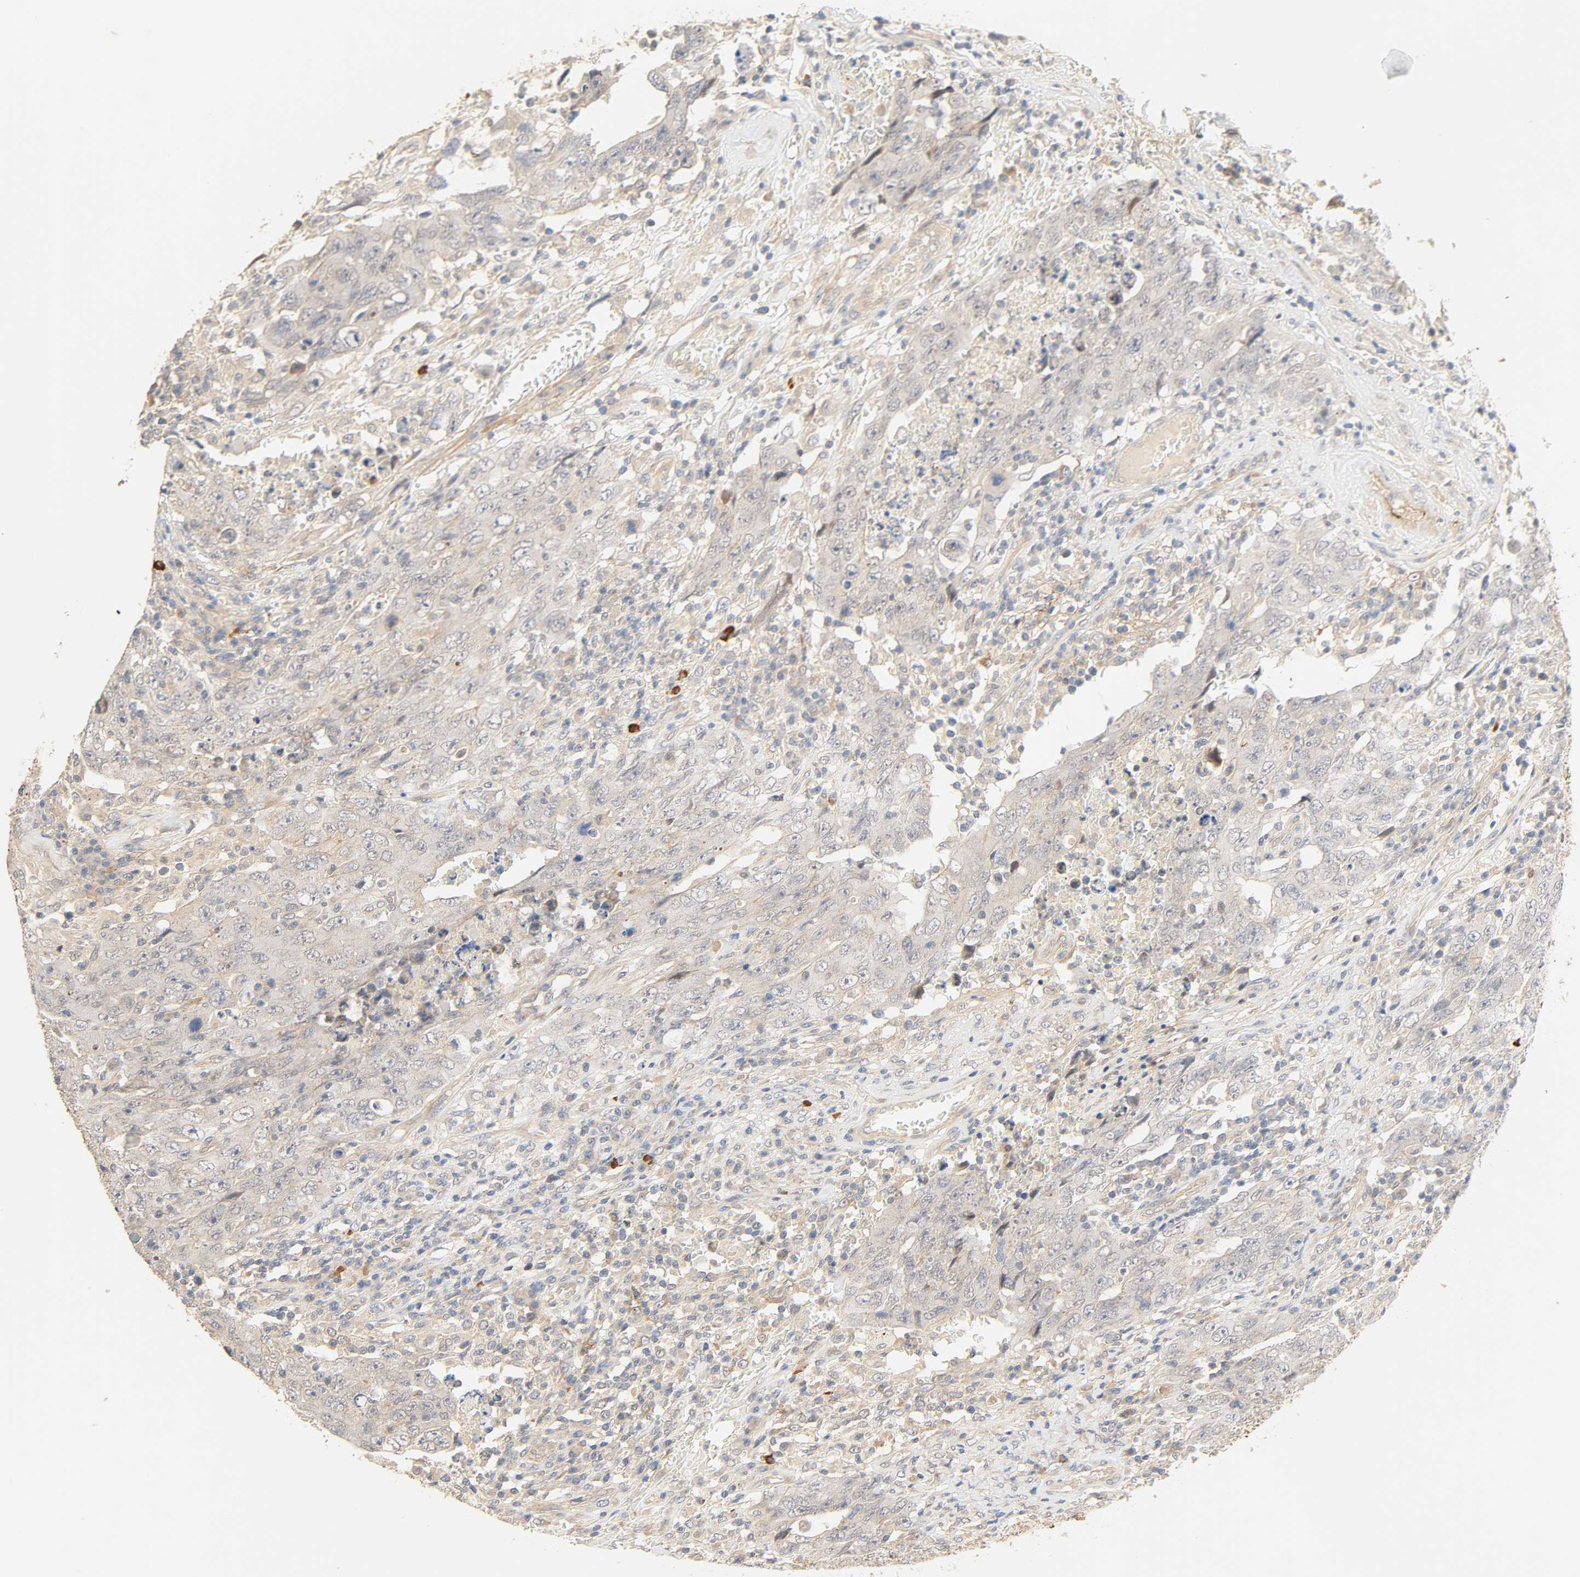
{"staining": {"intensity": "weak", "quantity": "<25%", "location": "cytoplasmic/membranous"}, "tissue": "testis cancer", "cell_type": "Tumor cells", "image_type": "cancer", "snomed": [{"axis": "morphology", "description": "Carcinoma, Embryonal, NOS"}, {"axis": "topography", "description": "Testis"}], "caption": "DAB (3,3'-diaminobenzidine) immunohistochemical staining of embryonal carcinoma (testis) reveals no significant staining in tumor cells.", "gene": "CACNA1G", "patient": {"sex": "male", "age": 26}}